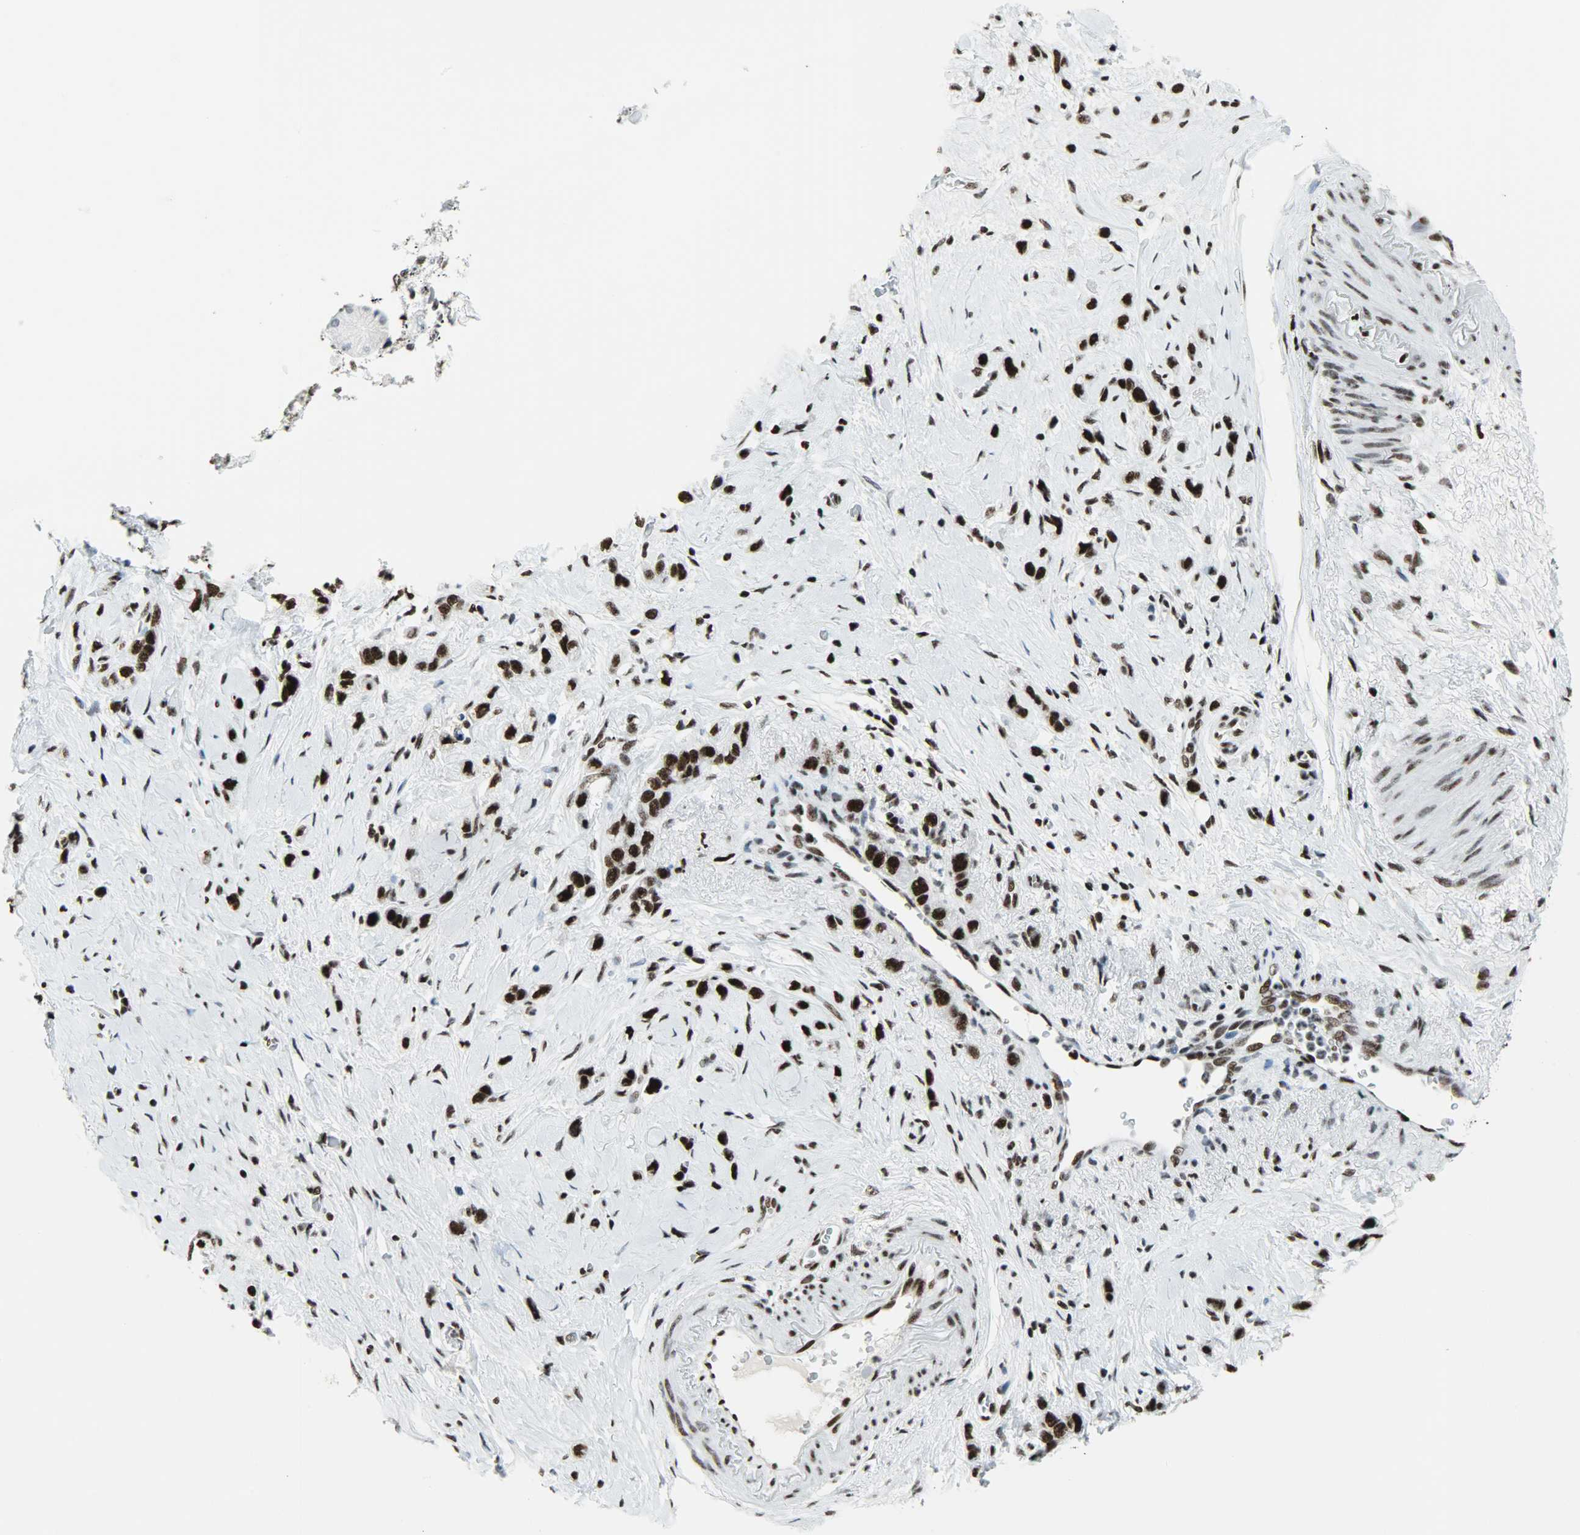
{"staining": {"intensity": "strong", "quantity": ">75%", "location": "nuclear"}, "tissue": "stomach cancer", "cell_type": "Tumor cells", "image_type": "cancer", "snomed": [{"axis": "morphology", "description": "Normal tissue, NOS"}, {"axis": "morphology", "description": "Adenocarcinoma, NOS"}, {"axis": "morphology", "description": "Adenocarcinoma, High grade"}, {"axis": "topography", "description": "Stomach, upper"}, {"axis": "topography", "description": "Stomach"}], "caption": "A brown stain shows strong nuclear expression of a protein in human stomach cancer tumor cells.", "gene": "SNRPA", "patient": {"sex": "female", "age": 65}}